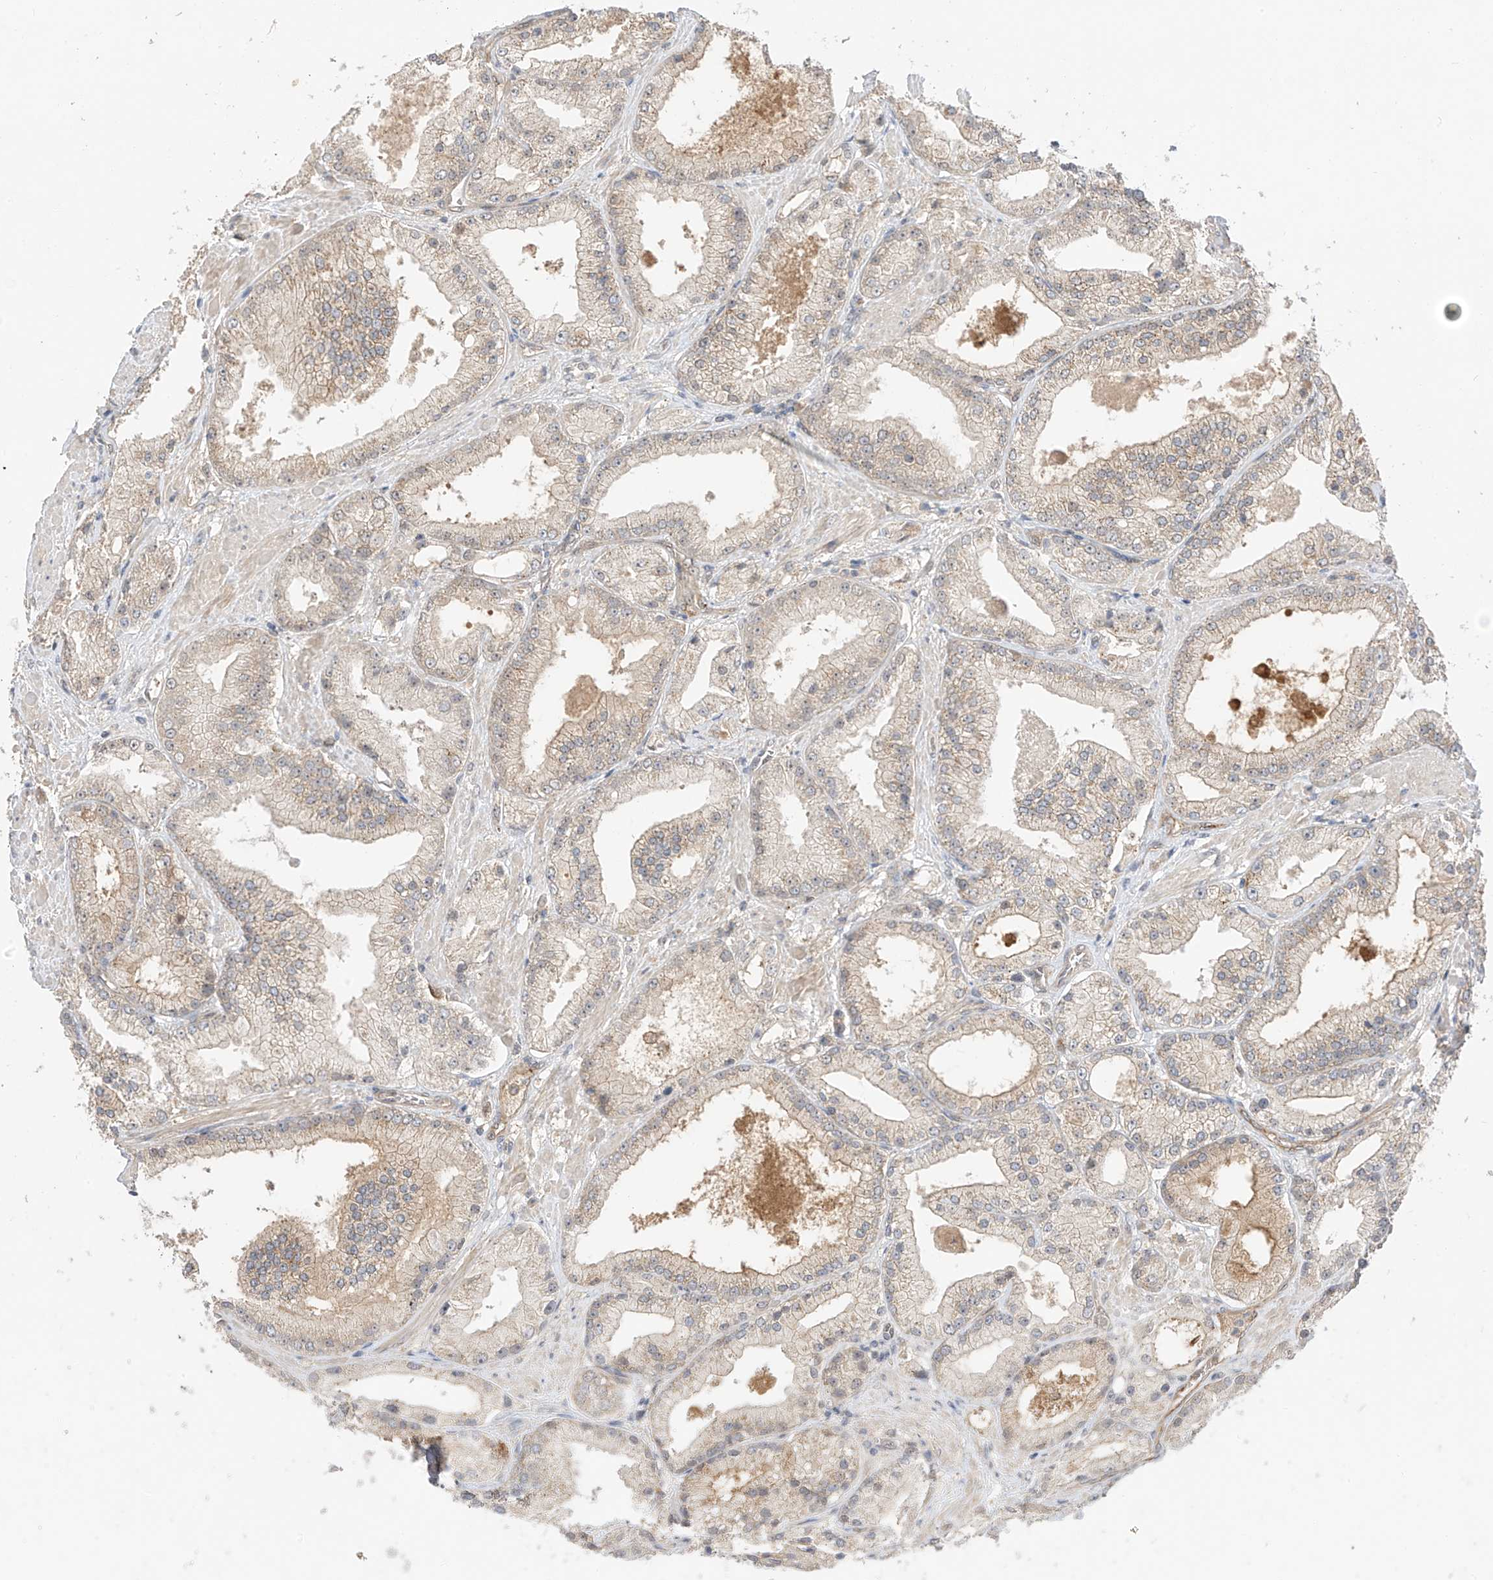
{"staining": {"intensity": "weak", "quantity": "<25%", "location": "cytoplasmic/membranous"}, "tissue": "prostate cancer", "cell_type": "Tumor cells", "image_type": "cancer", "snomed": [{"axis": "morphology", "description": "Adenocarcinoma, Low grade"}, {"axis": "topography", "description": "Prostate"}], "caption": "Tumor cells show no significant staining in prostate cancer.", "gene": "MRTFA", "patient": {"sex": "male", "age": 67}}